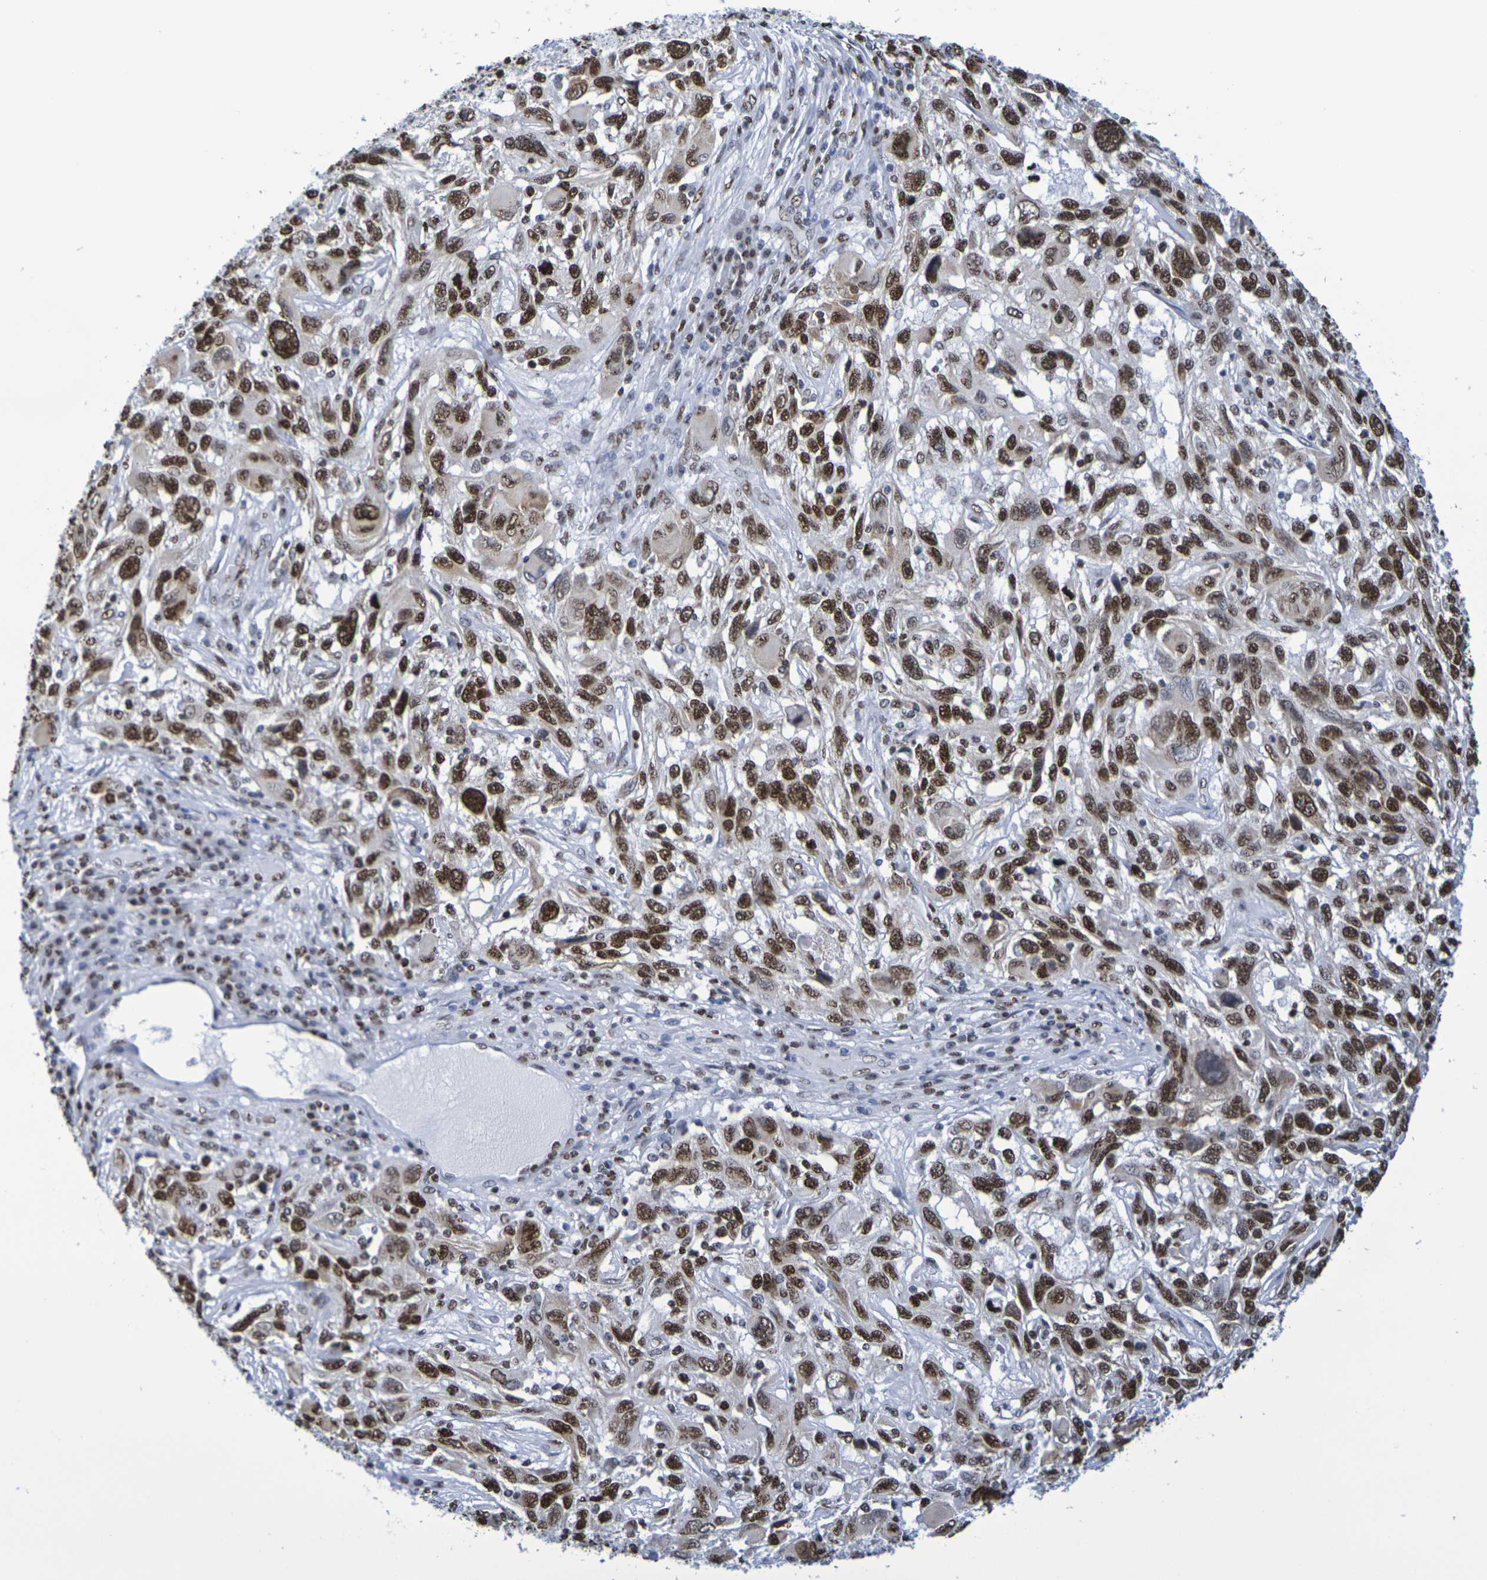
{"staining": {"intensity": "strong", "quantity": ">75%", "location": "nuclear"}, "tissue": "melanoma", "cell_type": "Tumor cells", "image_type": "cancer", "snomed": [{"axis": "morphology", "description": "Malignant melanoma, NOS"}, {"axis": "topography", "description": "Skin"}], "caption": "Malignant melanoma tissue shows strong nuclear positivity in approximately >75% of tumor cells (DAB = brown stain, brightfield microscopy at high magnification).", "gene": "H1-5", "patient": {"sex": "male", "age": 53}}